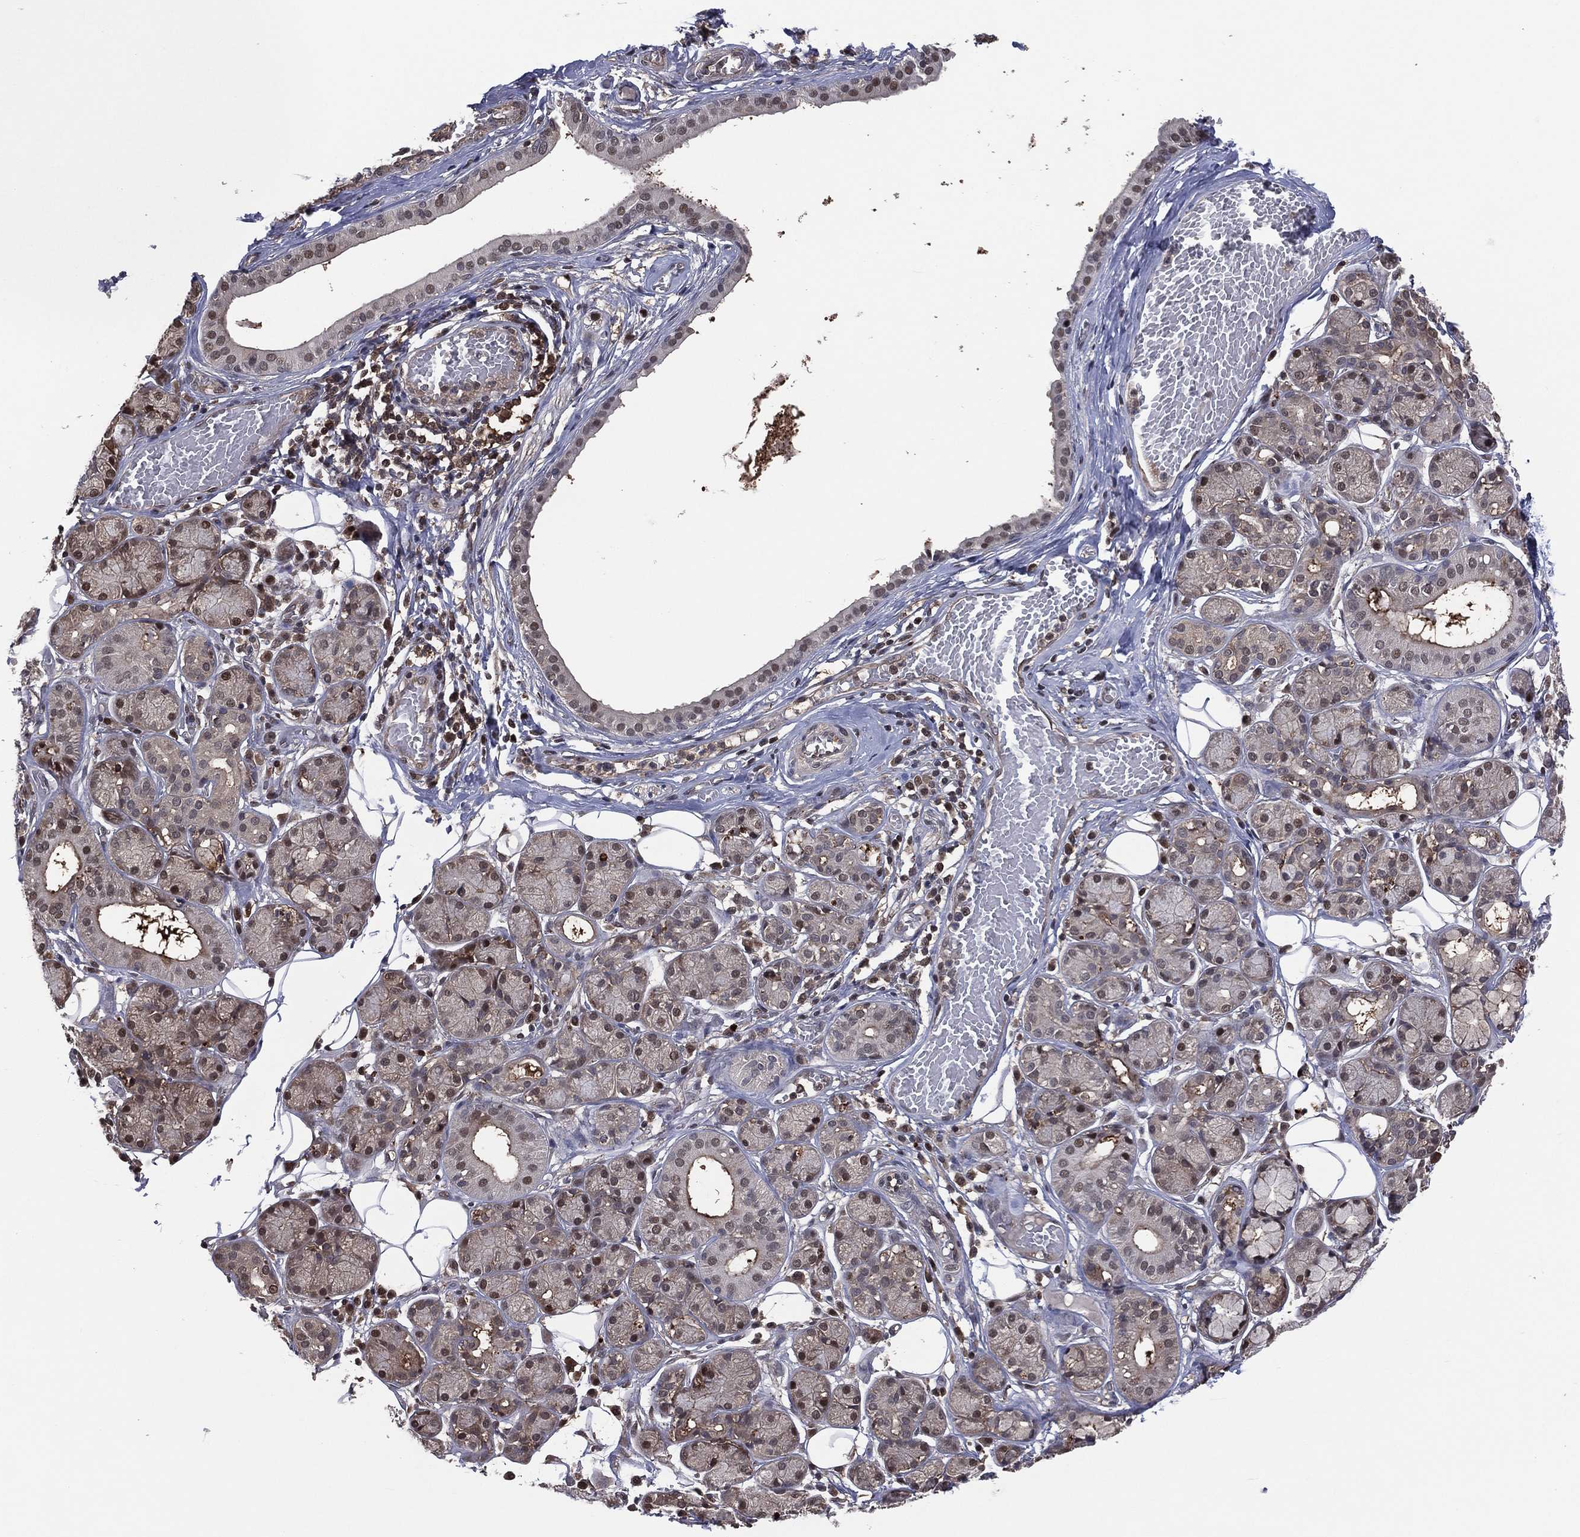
{"staining": {"intensity": "moderate", "quantity": "25%-75%", "location": "cytoplasmic/membranous,nuclear"}, "tissue": "salivary gland", "cell_type": "Glandular cells", "image_type": "normal", "snomed": [{"axis": "morphology", "description": "Normal tissue, NOS"}, {"axis": "topography", "description": "Salivary gland"}, {"axis": "topography", "description": "Peripheral nerve tissue"}], "caption": "An immunohistochemistry photomicrograph of normal tissue is shown. Protein staining in brown labels moderate cytoplasmic/membranous,nuclear positivity in salivary gland within glandular cells. Immunohistochemistry stains the protein in brown and the nuclei are stained blue.", "gene": "ICOSLG", "patient": {"sex": "male", "age": 71}}